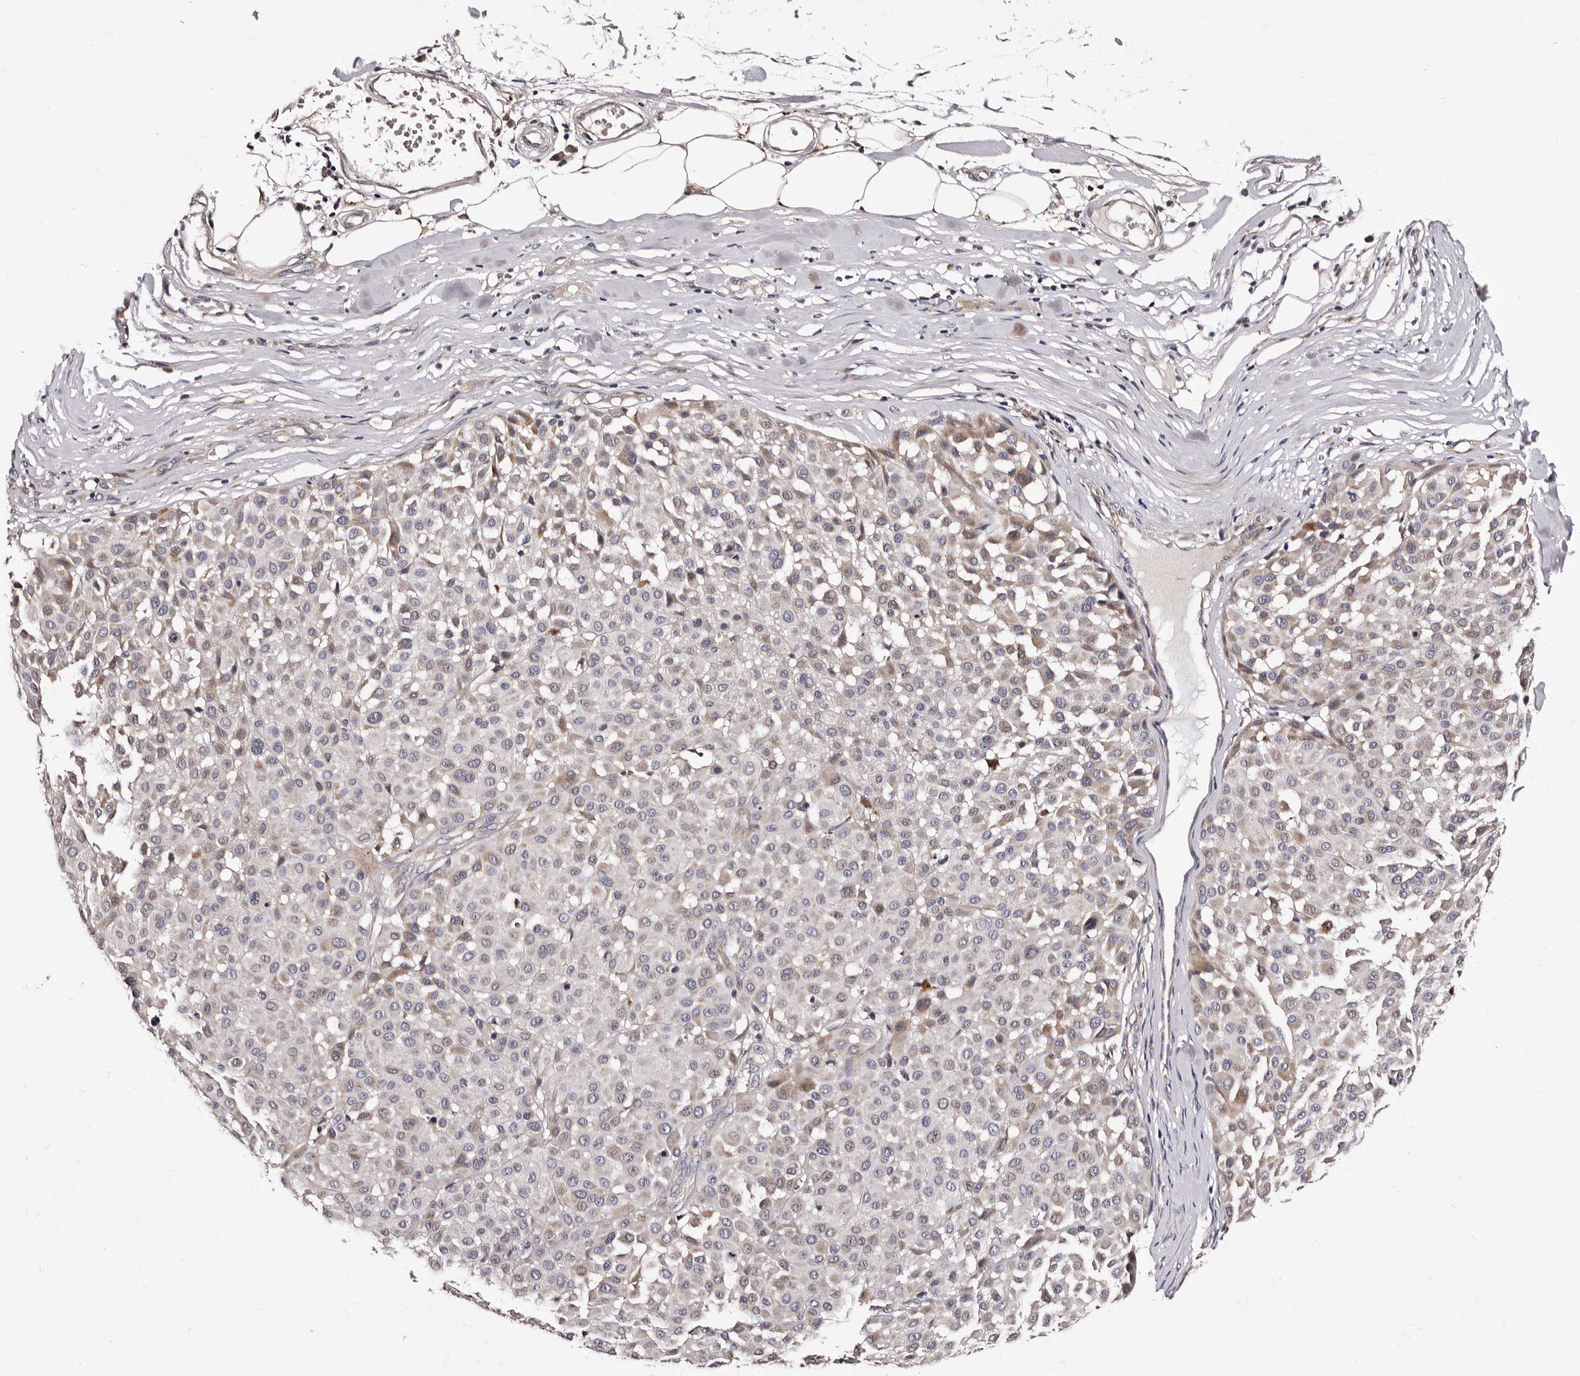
{"staining": {"intensity": "negative", "quantity": "none", "location": "none"}, "tissue": "melanoma", "cell_type": "Tumor cells", "image_type": "cancer", "snomed": [{"axis": "morphology", "description": "Malignant melanoma, Metastatic site"}, {"axis": "topography", "description": "Soft tissue"}], "caption": "The immunohistochemistry (IHC) micrograph has no significant staining in tumor cells of melanoma tissue.", "gene": "ADCK5", "patient": {"sex": "male", "age": 41}}